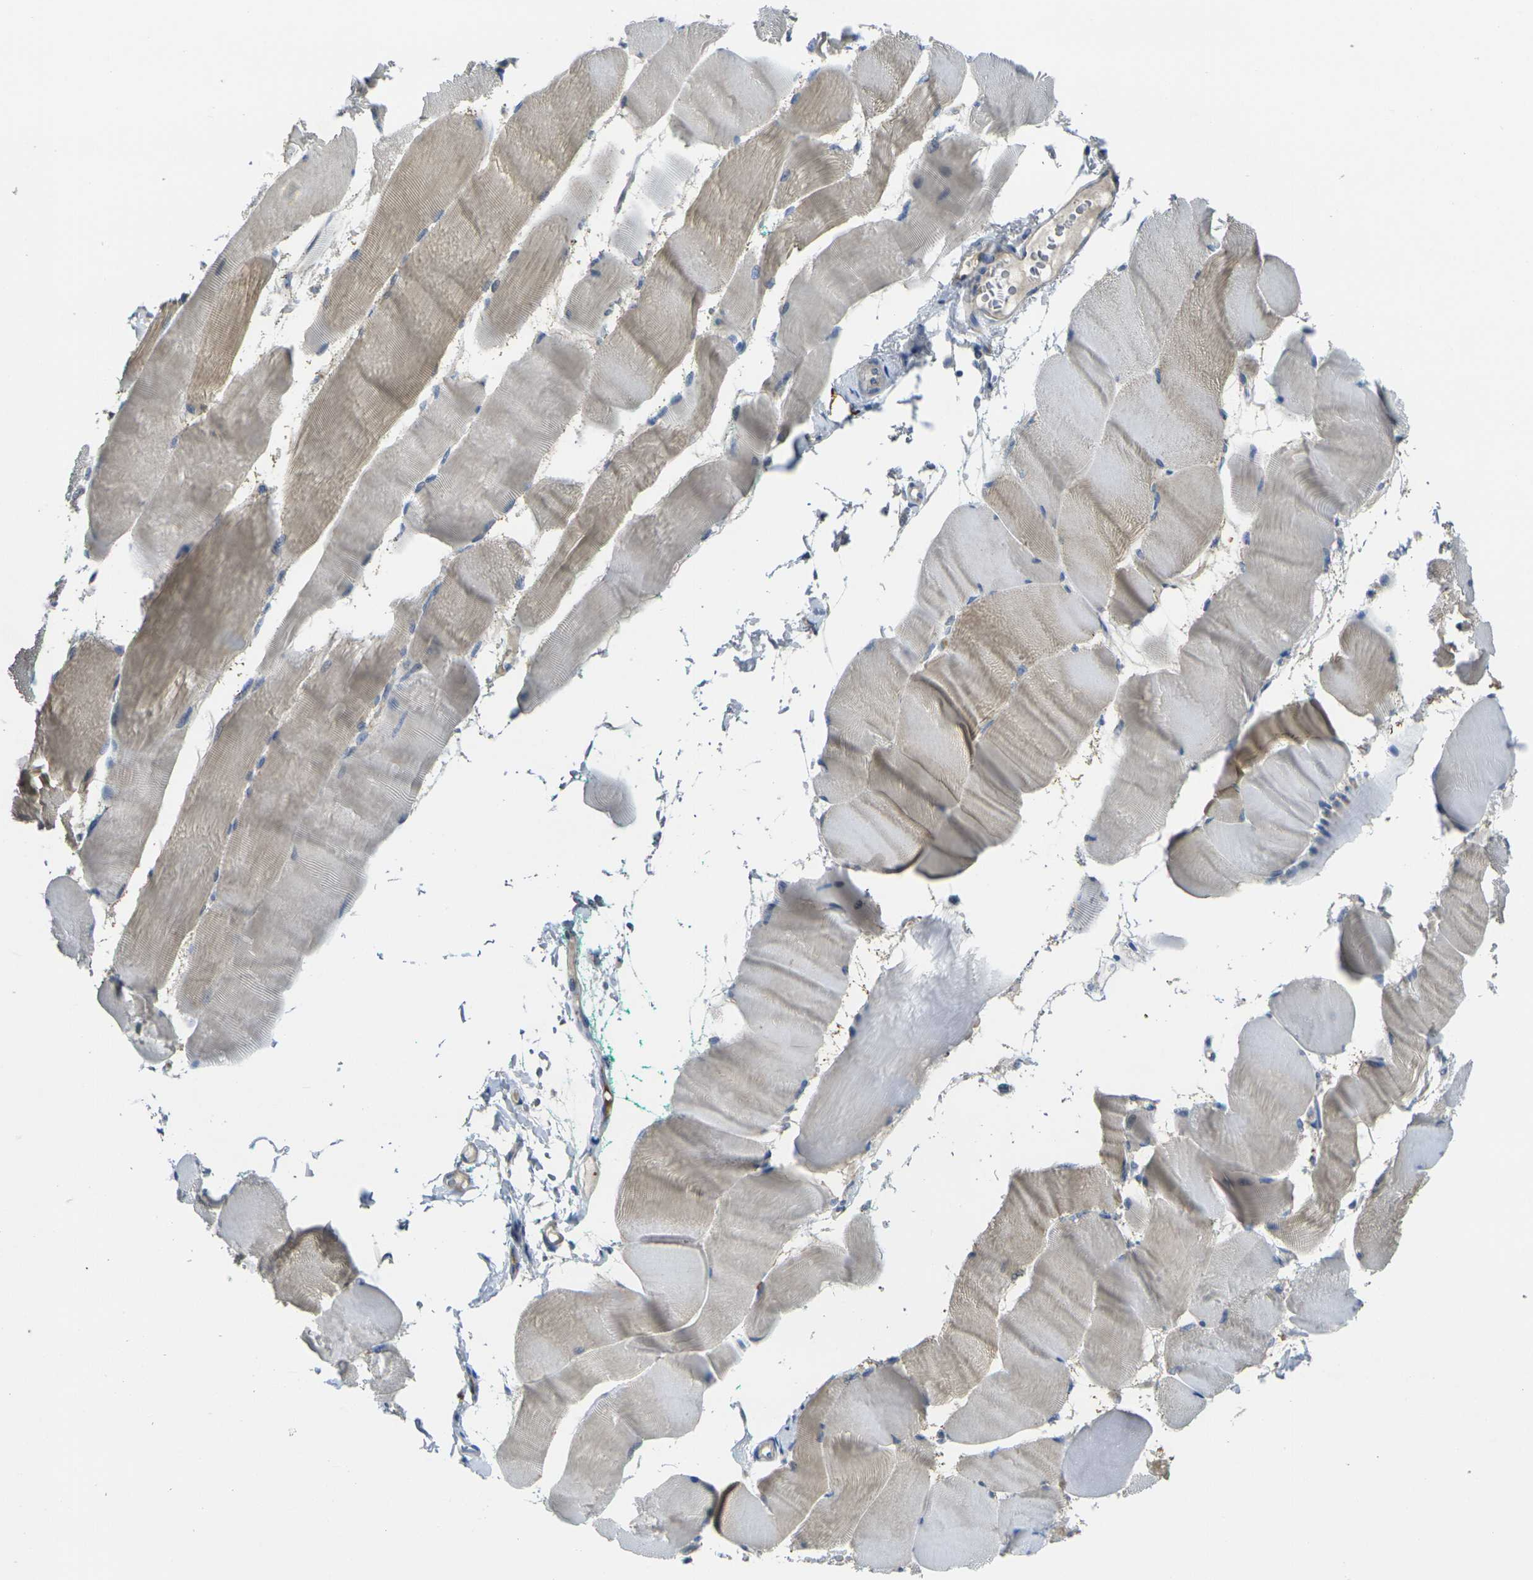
{"staining": {"intensity": "weak", "quantity": "25%-75%", "location": "cytoplasmic/membranous"}, "tissue": "skeletal muscle", "cell_type": "Myocytes", "image_type": "normal", "snomed": [{"axis": "morphology", "description": "Normal tissue, NOS"}, {"axis": "morphology", "description": "Squamous cell carcinoma, NOS"}, {"axis": "topography", "description": "Skeletal muscle"}], "caption": "Skeletal muscle stained with immunohistochemistry (IHC) exhibits weak cytoplasmic/membranous staining in approximately 25%-75% of myocytes. Using DAB (brown) and hematoxylin (blue) stains, captured at high magnification using brightfield microscopy.", "gene": "GNA12", "patient": {"sex": "male", "age": 51}}